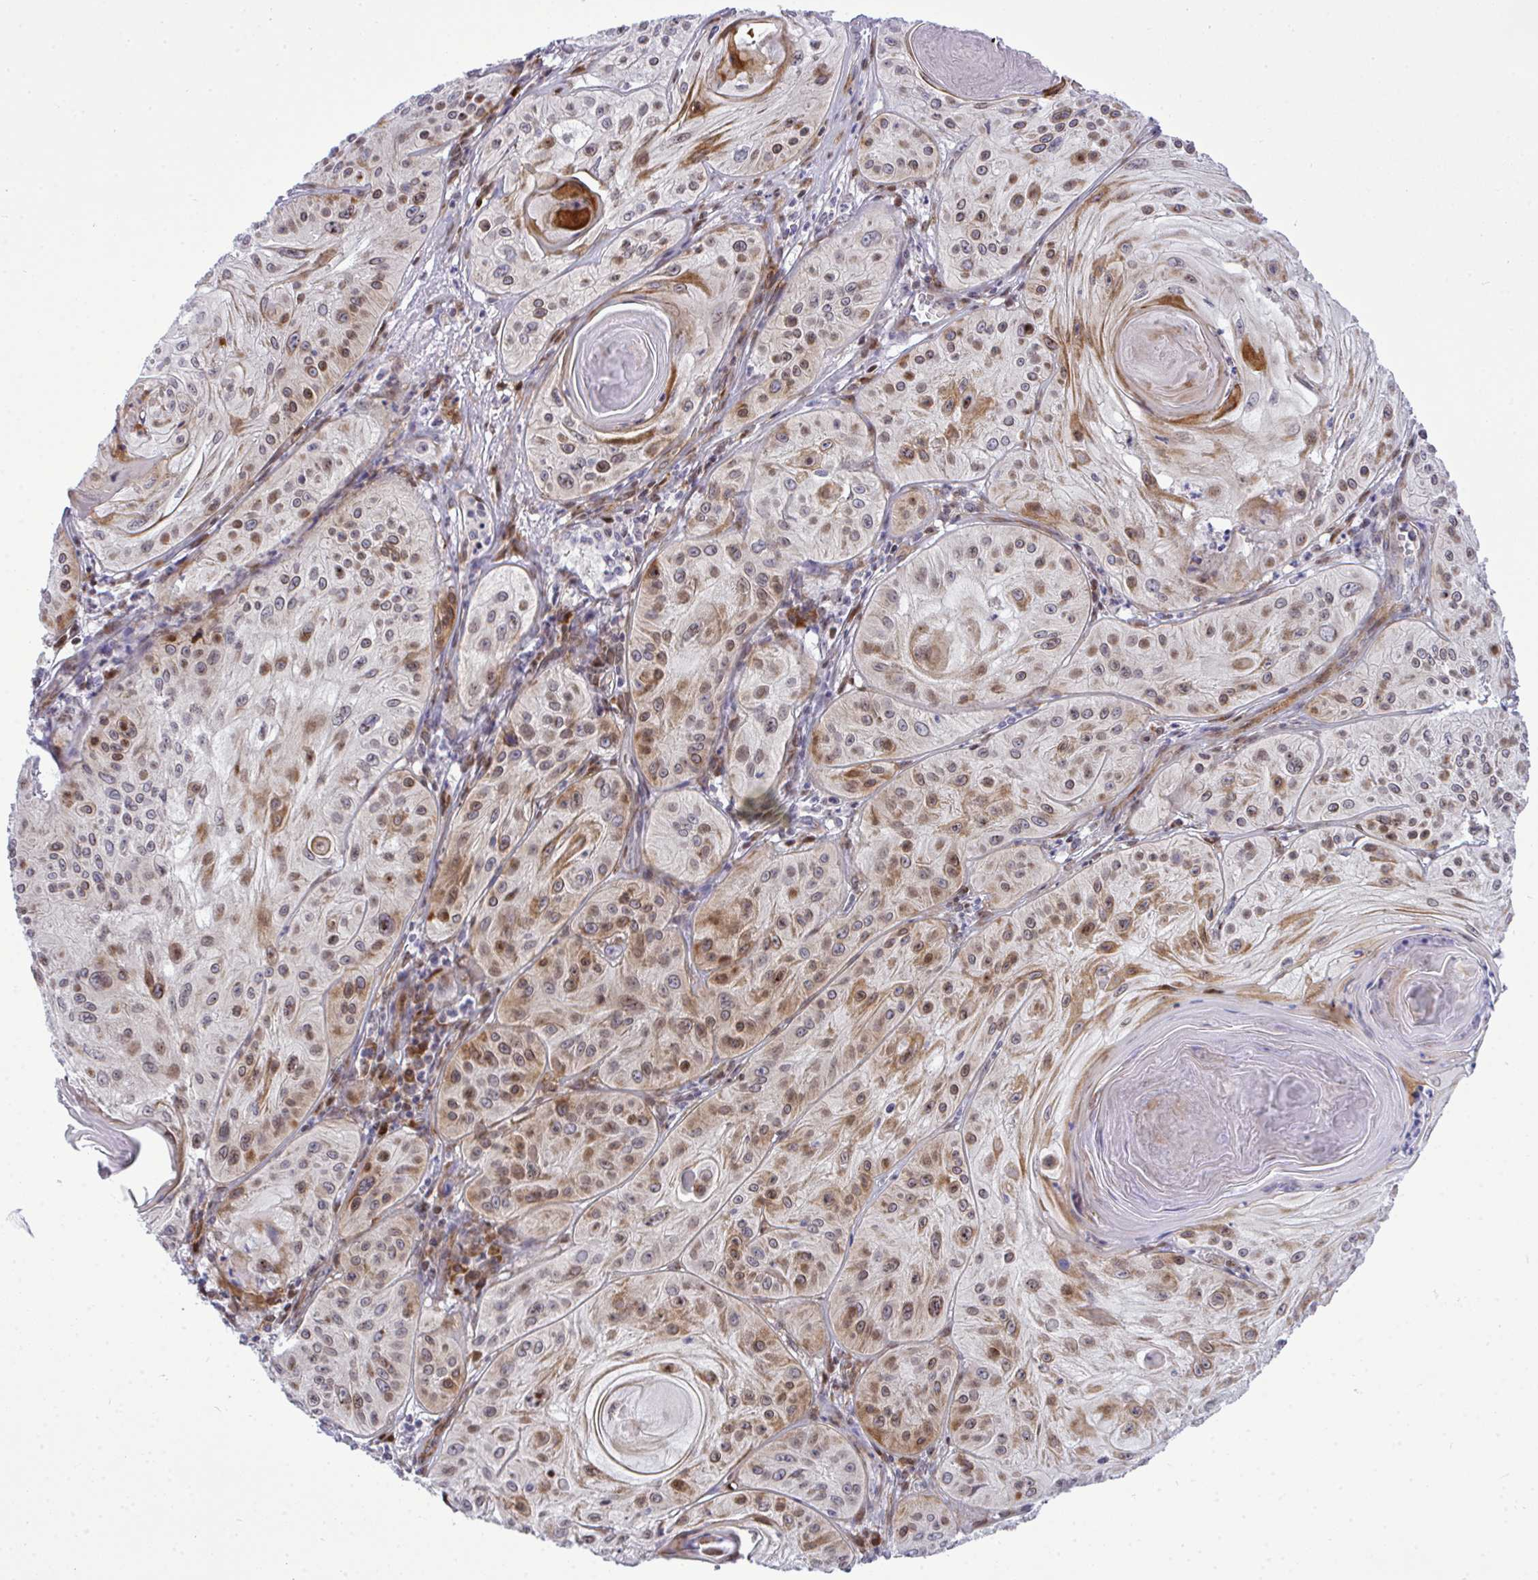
{"staining": {"intensity": "moderate", "quantity": ">75%", "location": "cytoplasmic/membranous,nuclear"}, "tissue": "skin cancer", "cell_type": "Tumor cells", "image_type": "cancer", "snomed": [{"axis": "morphology", "description": "Squamous cell carcinoma, NOS"}, {"axis": "topography", "description": "Skin"}], "caption": "There is medium levels of moderate cytoplasmic/membranous and nuclear positivity in tumor cells of skin cancer, as demonstrated by immunohistochemical staining (brown color).", "gene": "CASTOR2", "patient": {"sex": "male", "age": 85}}